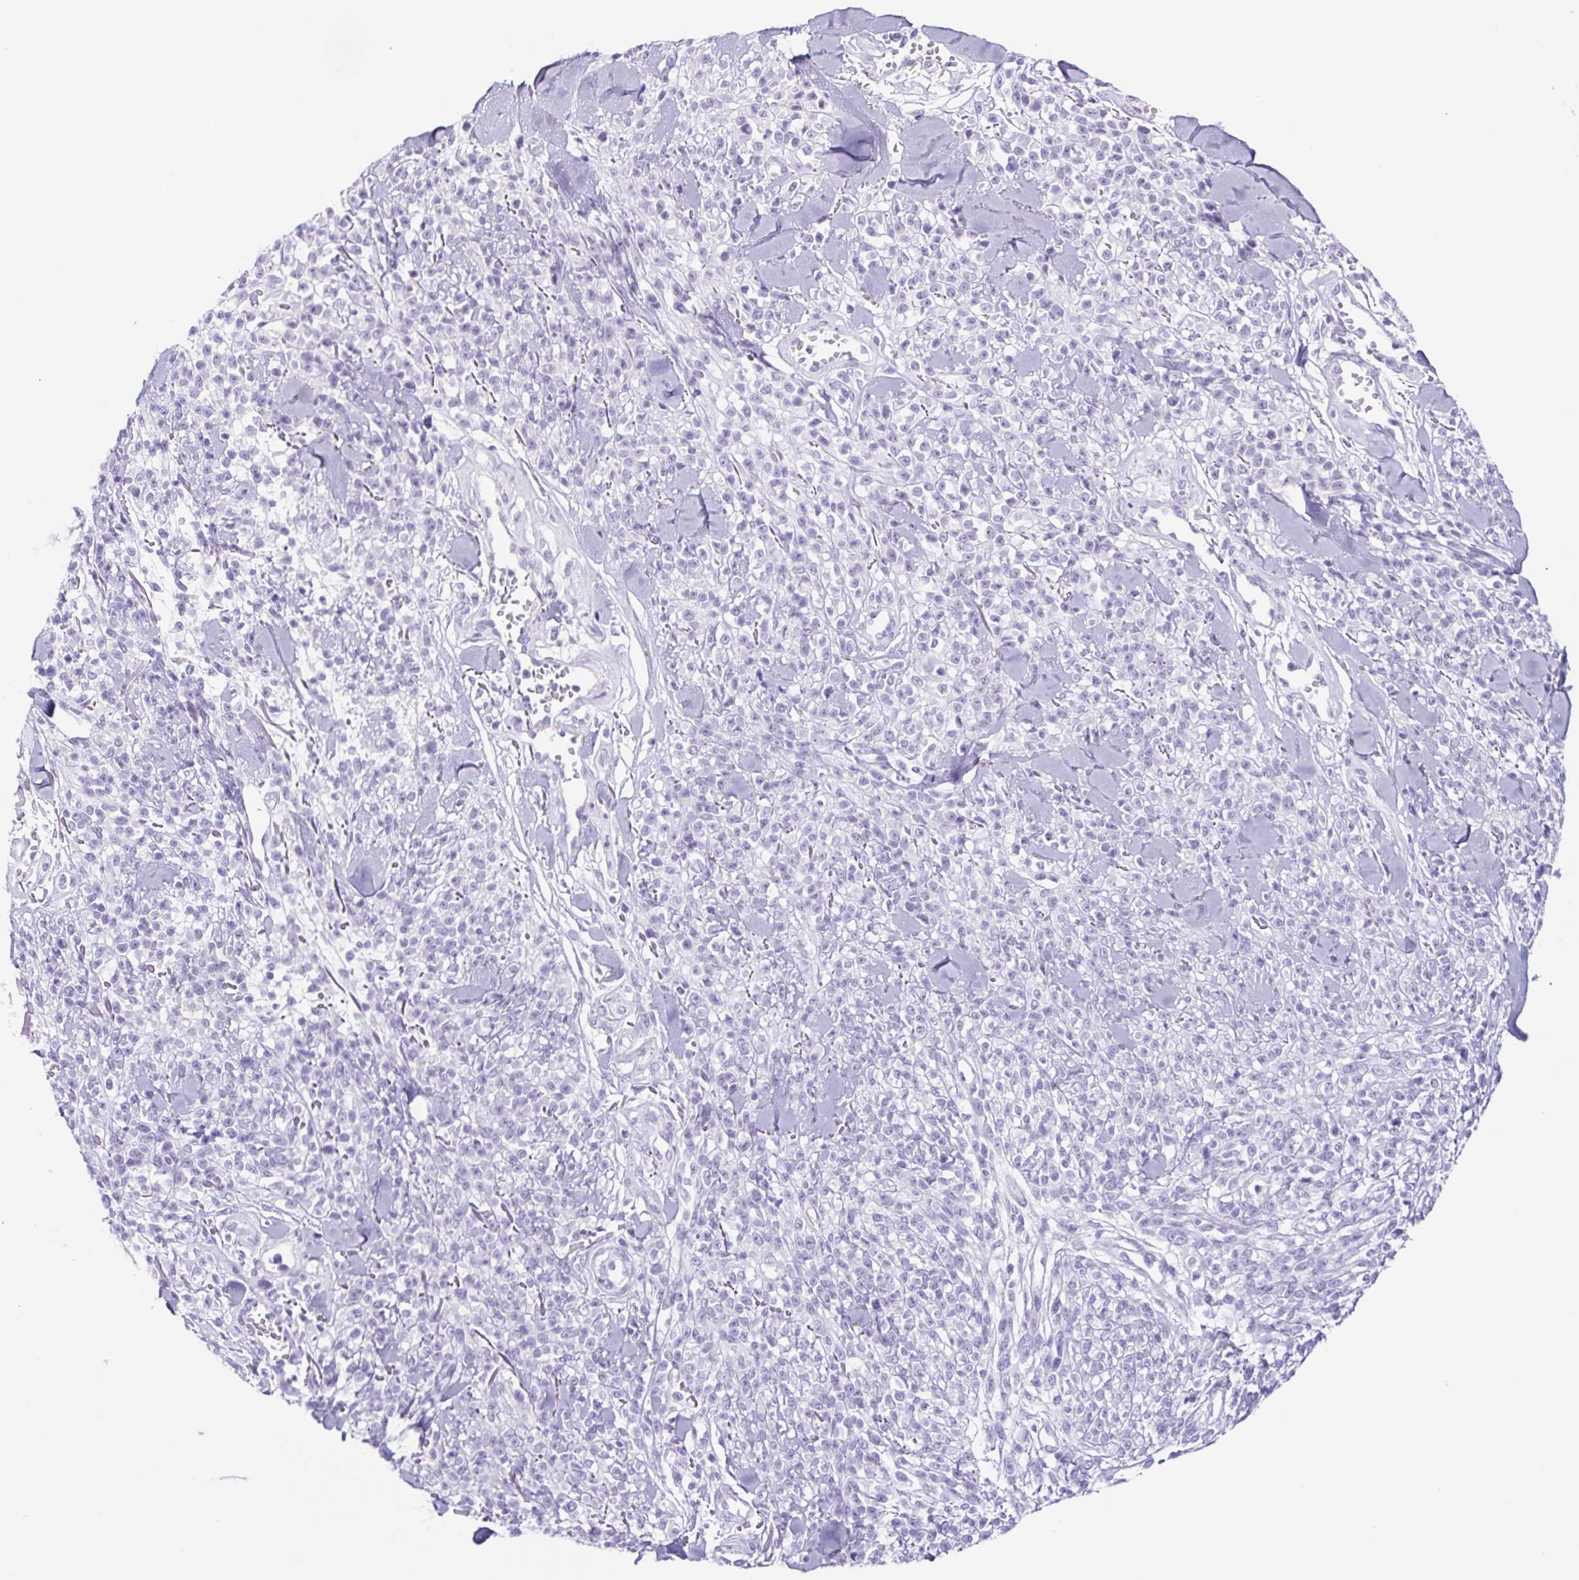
{"staining": {"intensity": "negative", "quantity": "none", "location": "none"}, "tissue": "melanoma", "cell_type": "Tumor cells", "image_type": "cancer", "snomed": [{"axis": "morphology", "description": "Malignant melanoma, NOS"}, {"axis": "topography", "description": "Skin"}, {"axis": "topography", "description": "Skin of trunk"}], "caption": "The histopathology image displays no staining of tumor cells in melanoma.", "gene": "CYP21A2", "patient": {"sex": "male", "age": 74}}